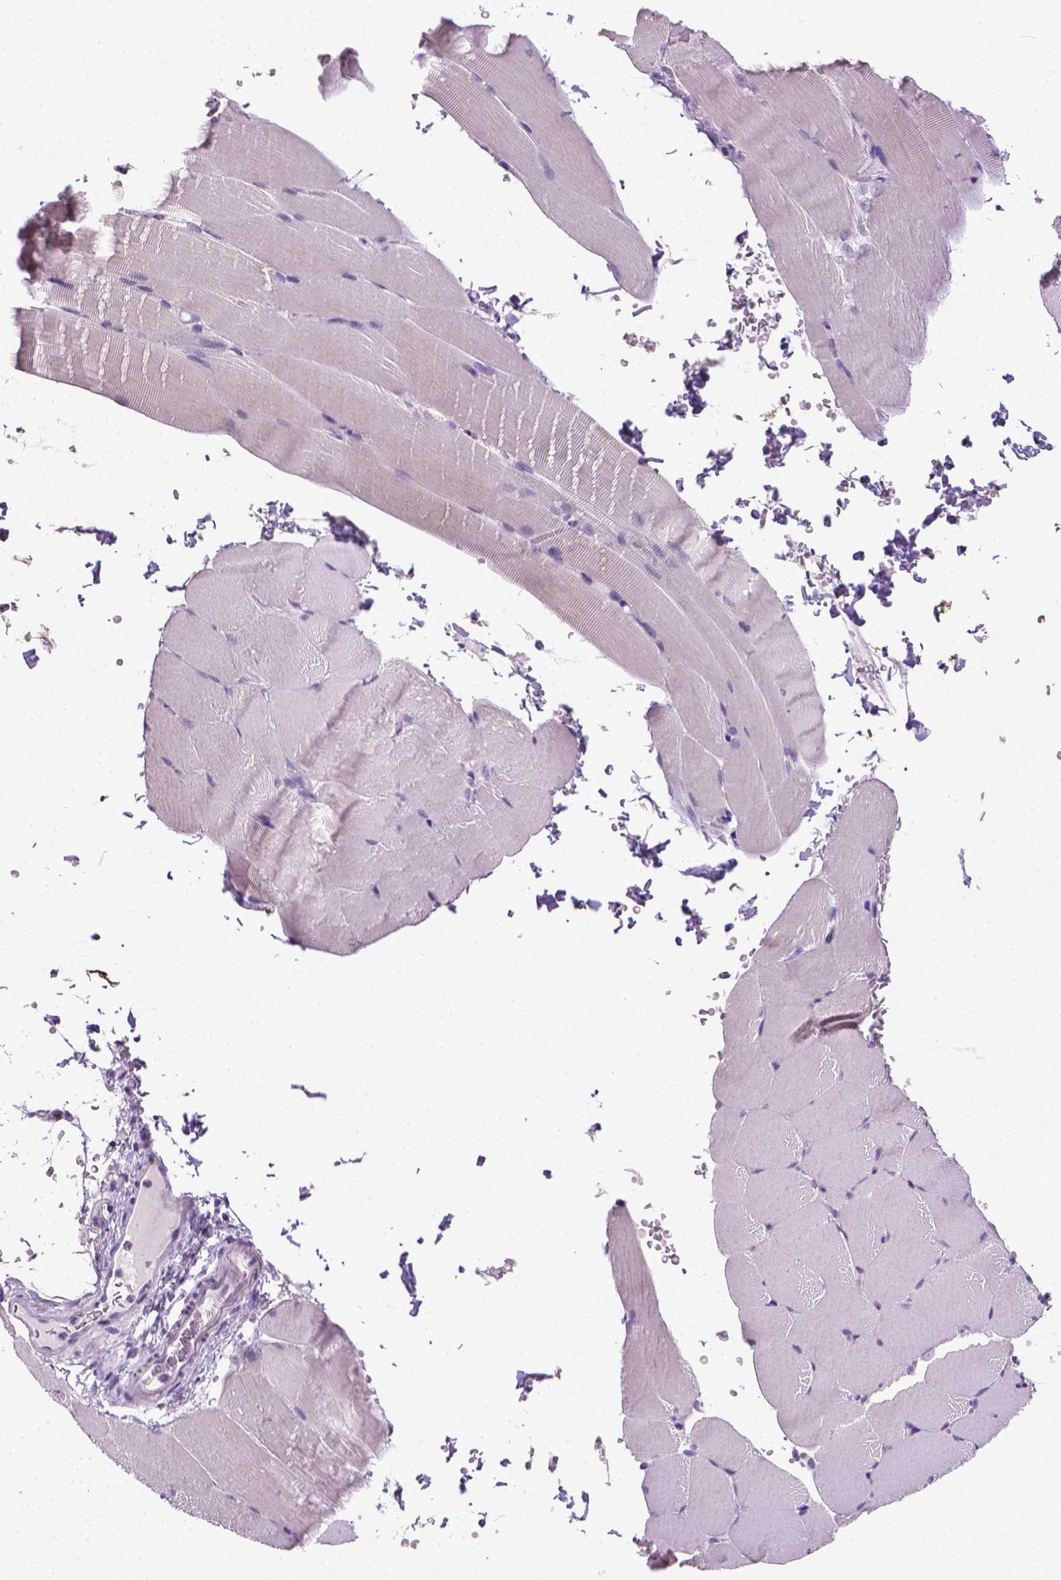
{"staining": {"intensity": "negative", "quantity": "none", "location": "none"}, "tissue": "skeletal muscle", "cell_type": "Myocytes", "image_type": "normal", "snomed": [{"axis": "morphology", "description": "Normal tissue, NOS"}, {"axis": "topography", "description": "Skeletal muscle"}], "caption": "Histopathology image shows no protein expression in myocytes of benign skeletal muscle.", "gene": "KRT5", "patient": {"sex": "female", "age": 37}}